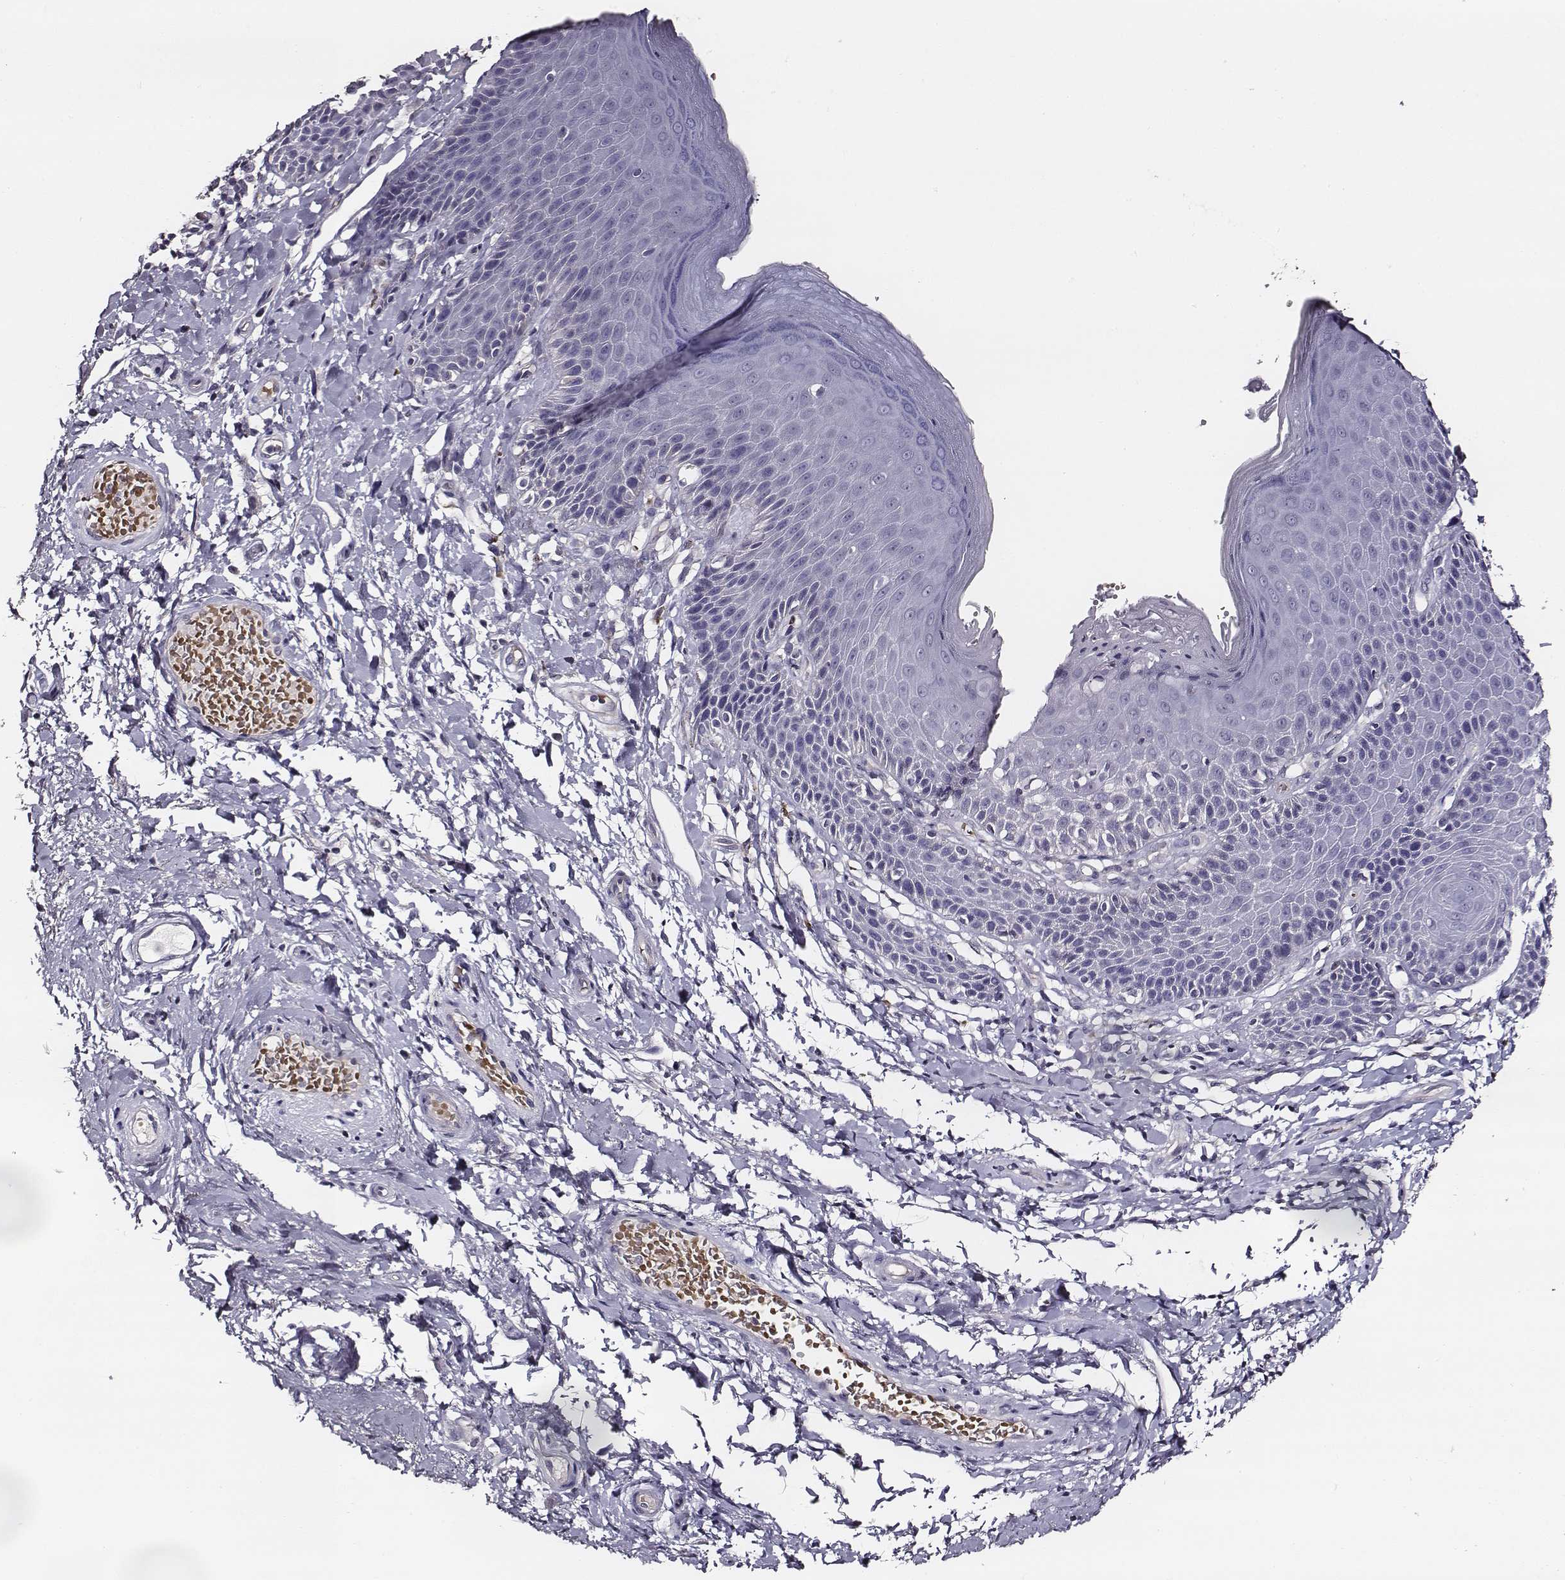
{"staining": {"intensity": "negative", "quantity": "none", "location": "none"}, "tissue": "skin", "cell_type": "Epidermal cells", "image_type": "normal", "snomed": [{"axis": "morphology", "description": "Normal tissue, NOS"}, {"axis": "topography", "description": "Anal"}, {"axis": "topography", "description": "Peripheral nerve tissue"}], "caption": "DAB (3,3'-diaminobenzidine) immunohistochemical staining of benign human skin displays no significant staining in epidermal cells.", "gene": "AADAT", "patient": {"sex": "male", "age": 51}}